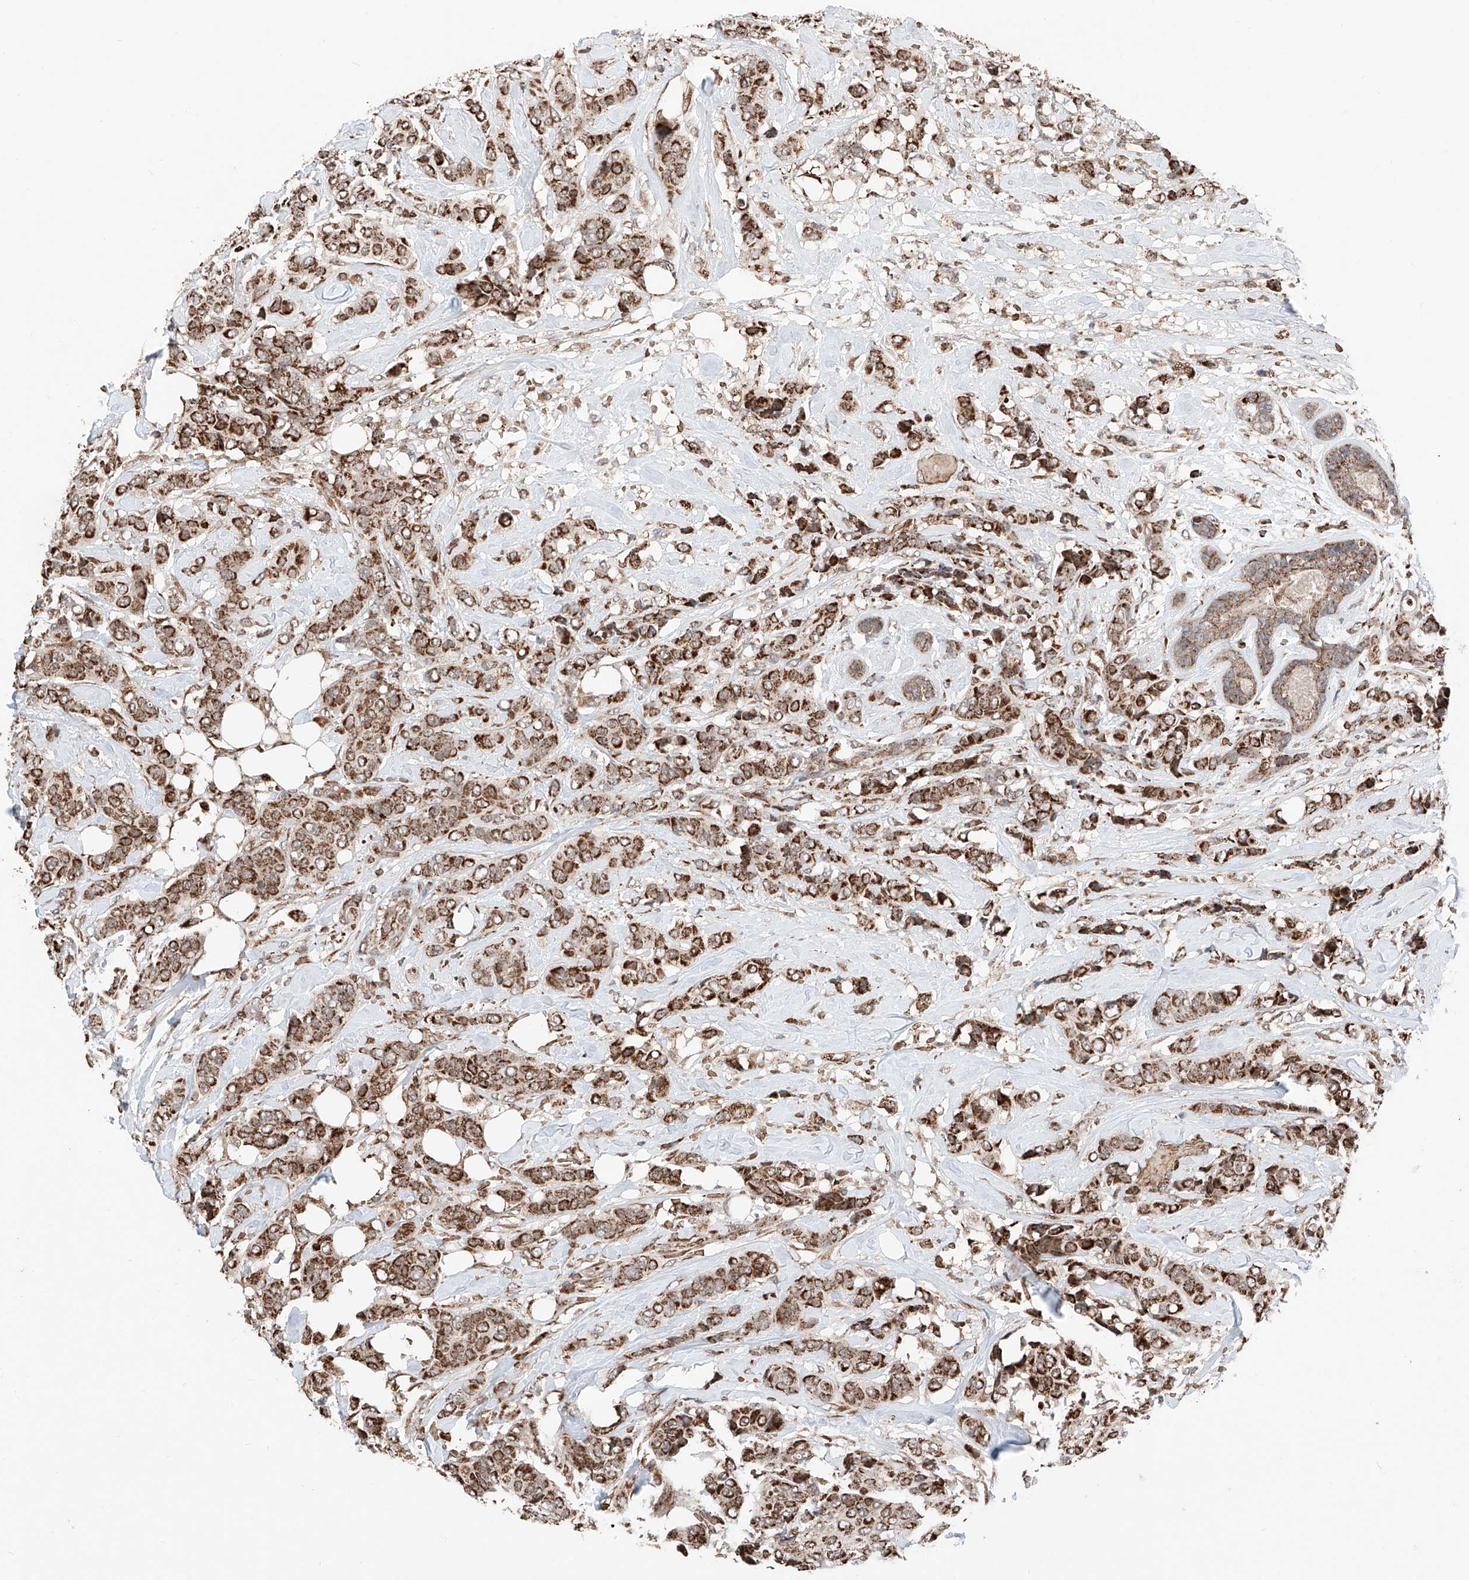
{"staining": {"intensity": "strong", "quantity": ">75%", "location": "cytoplasmic/membranous"}, "tissue": "breast cancer", "cell_type": "Tumor cells", "image_type": "cancer", "snomed": [{"axis": "morphology", "description": "Lobular carcinoma"}, {"axis": "topography", "description": "Breast"}], "caption": "IHC image of neoplastic tissue: human breast cancer stained using immunohistochemistry exhibits high levels of strong protein expression localized specifically in the cytoplasmic/membranous of tumor cells, appearing as a cytoplasmic/membranous brown color.", "gene": "ZSCAN29", "patient": {"sex": "female", "age": 51}}